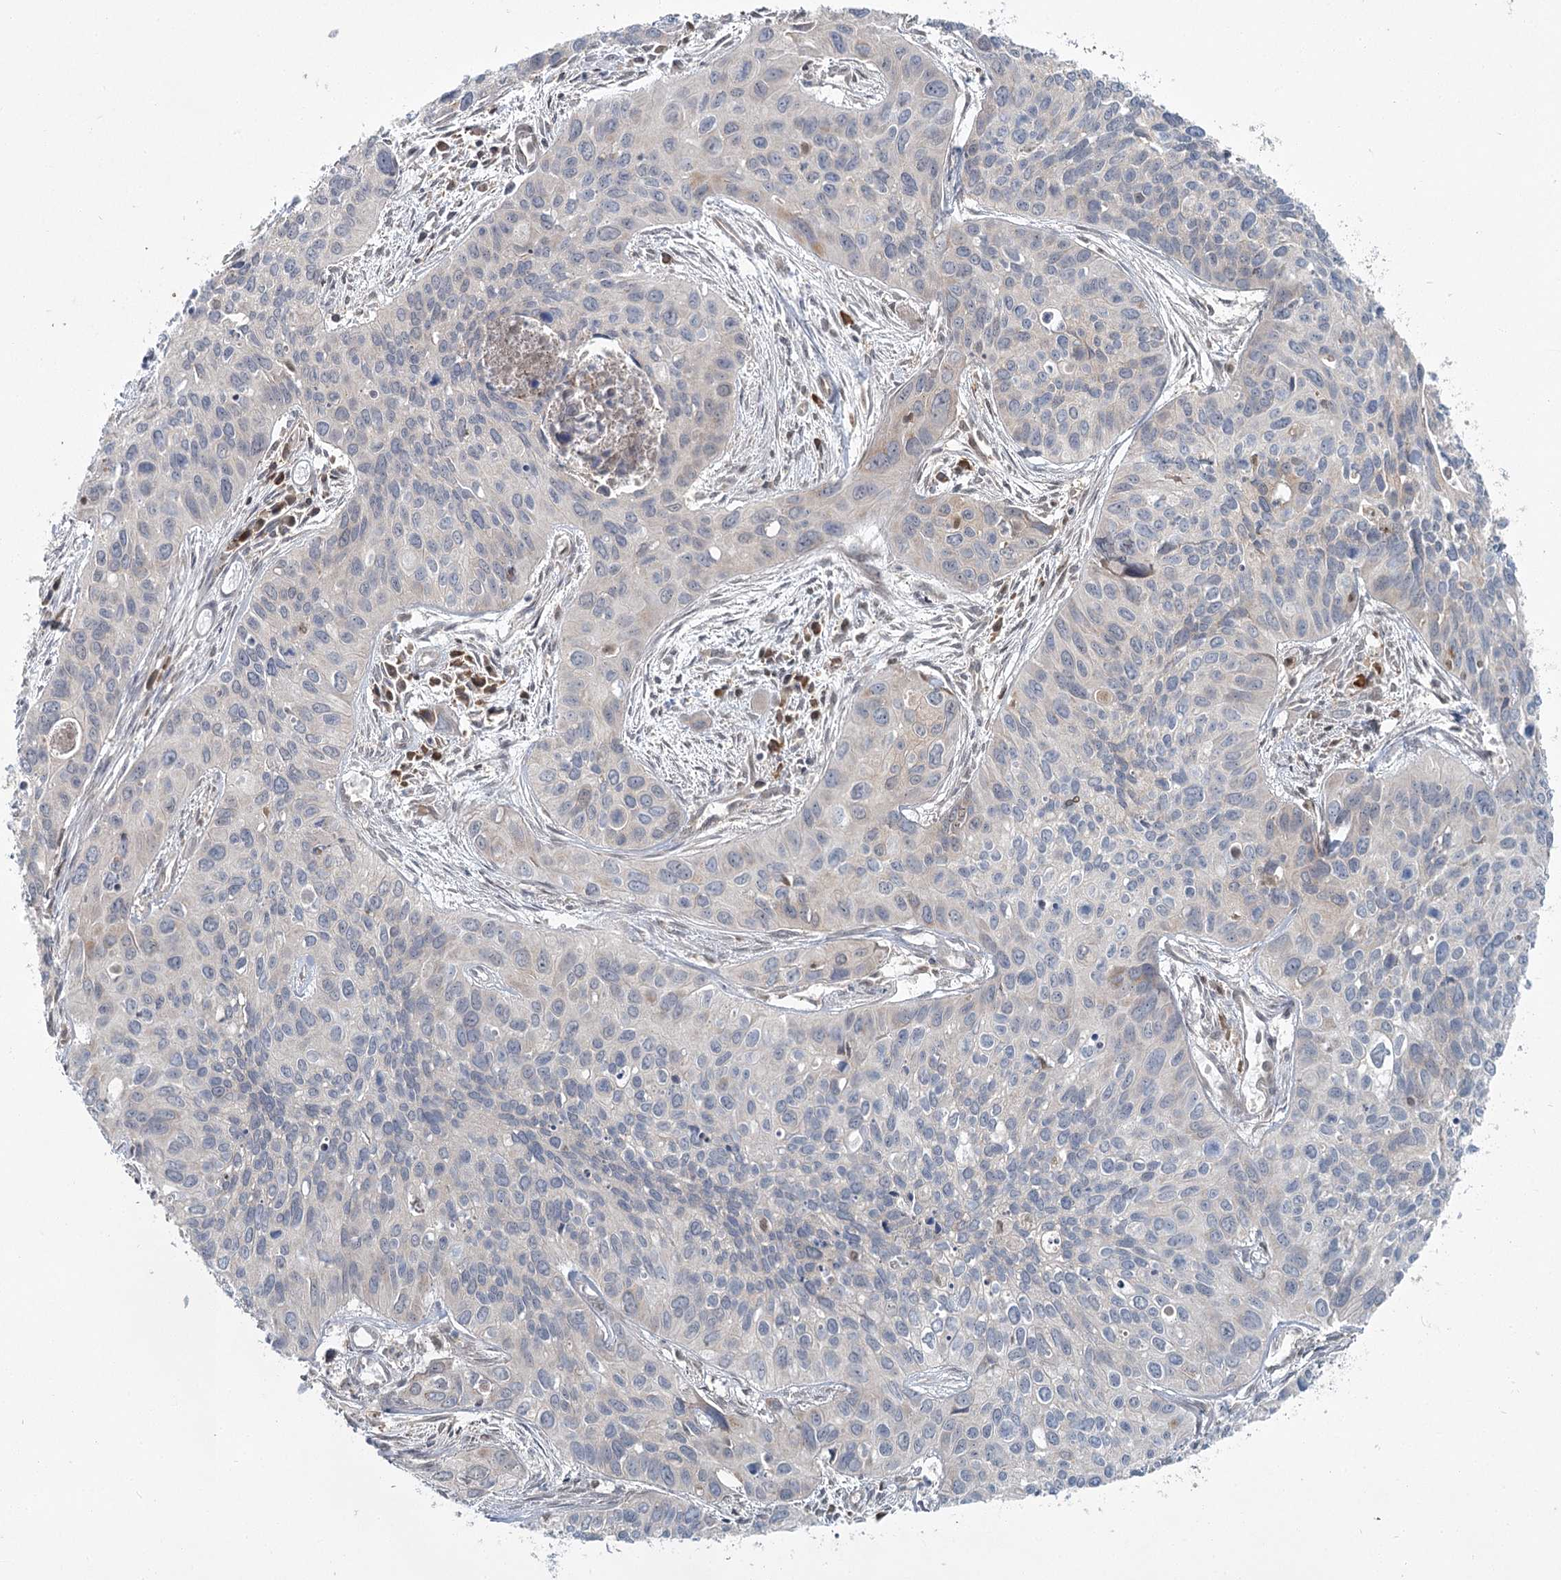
{"staining": {"intensity": "negative", "quantity": "none", "location": "none"}, "tissue": "cervical cancer", "cell_type": "Tumor cells", "image_type": "cancer", "snomed": [{"axis": "morphology", "description": "Squamous cell carcinoma, NOS"}, {"axis": "topography", "description": "Cervix"}], "caption": "Tumor cells show no significant protein positivity in squamous cell carcinoma (cervical). Brightfield microscopy of immunohistochemistry (IHC) stained with DAB (3,3'-diaminobenzidine) (brown) and hematoxylin (blue), captured at high magnification.", "gene": "THNSL1", "patient": {"sex": "female", "age": 55}}